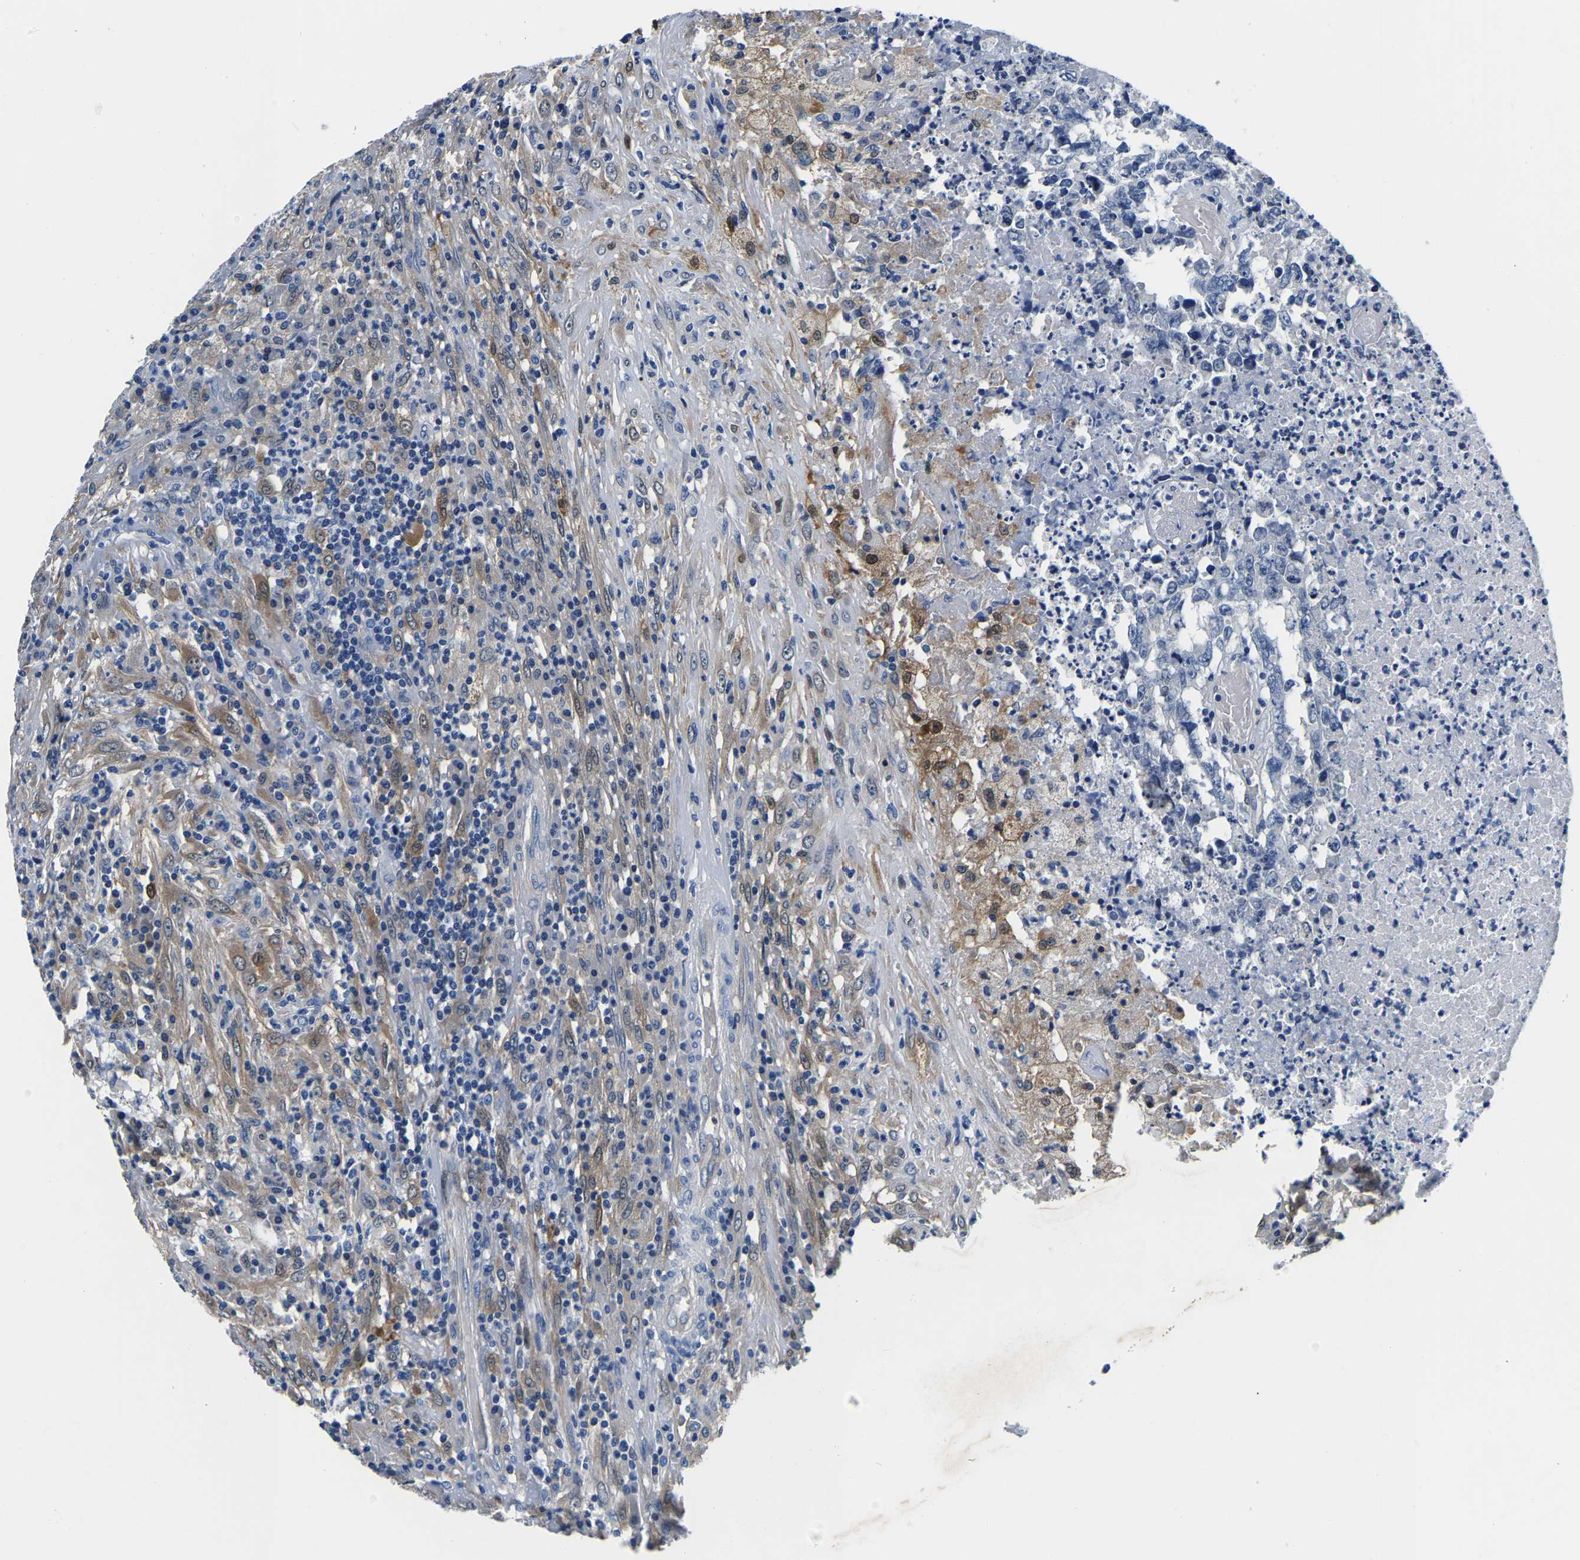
{"staining": {"intensity": "negative", "quantity": "none", "location": "none"}, "tissue": "testis cancer", "cell_type": "Tumor cells", "image_type": "cancer", "snomed": [{"axis": "morphology", "description": "Necrosis, NOS"}, {"axis": "morphology", "description": "Carcinoma, Embryonal, NOS"}, {"axis": "topography", "description": "Testis"}], "caption": "Immunohistochemical staining of human testis cancer displays no significant staining in tumor cells.", "gene": "ACO1", "patient": {"sex": "male", "age": 19}}